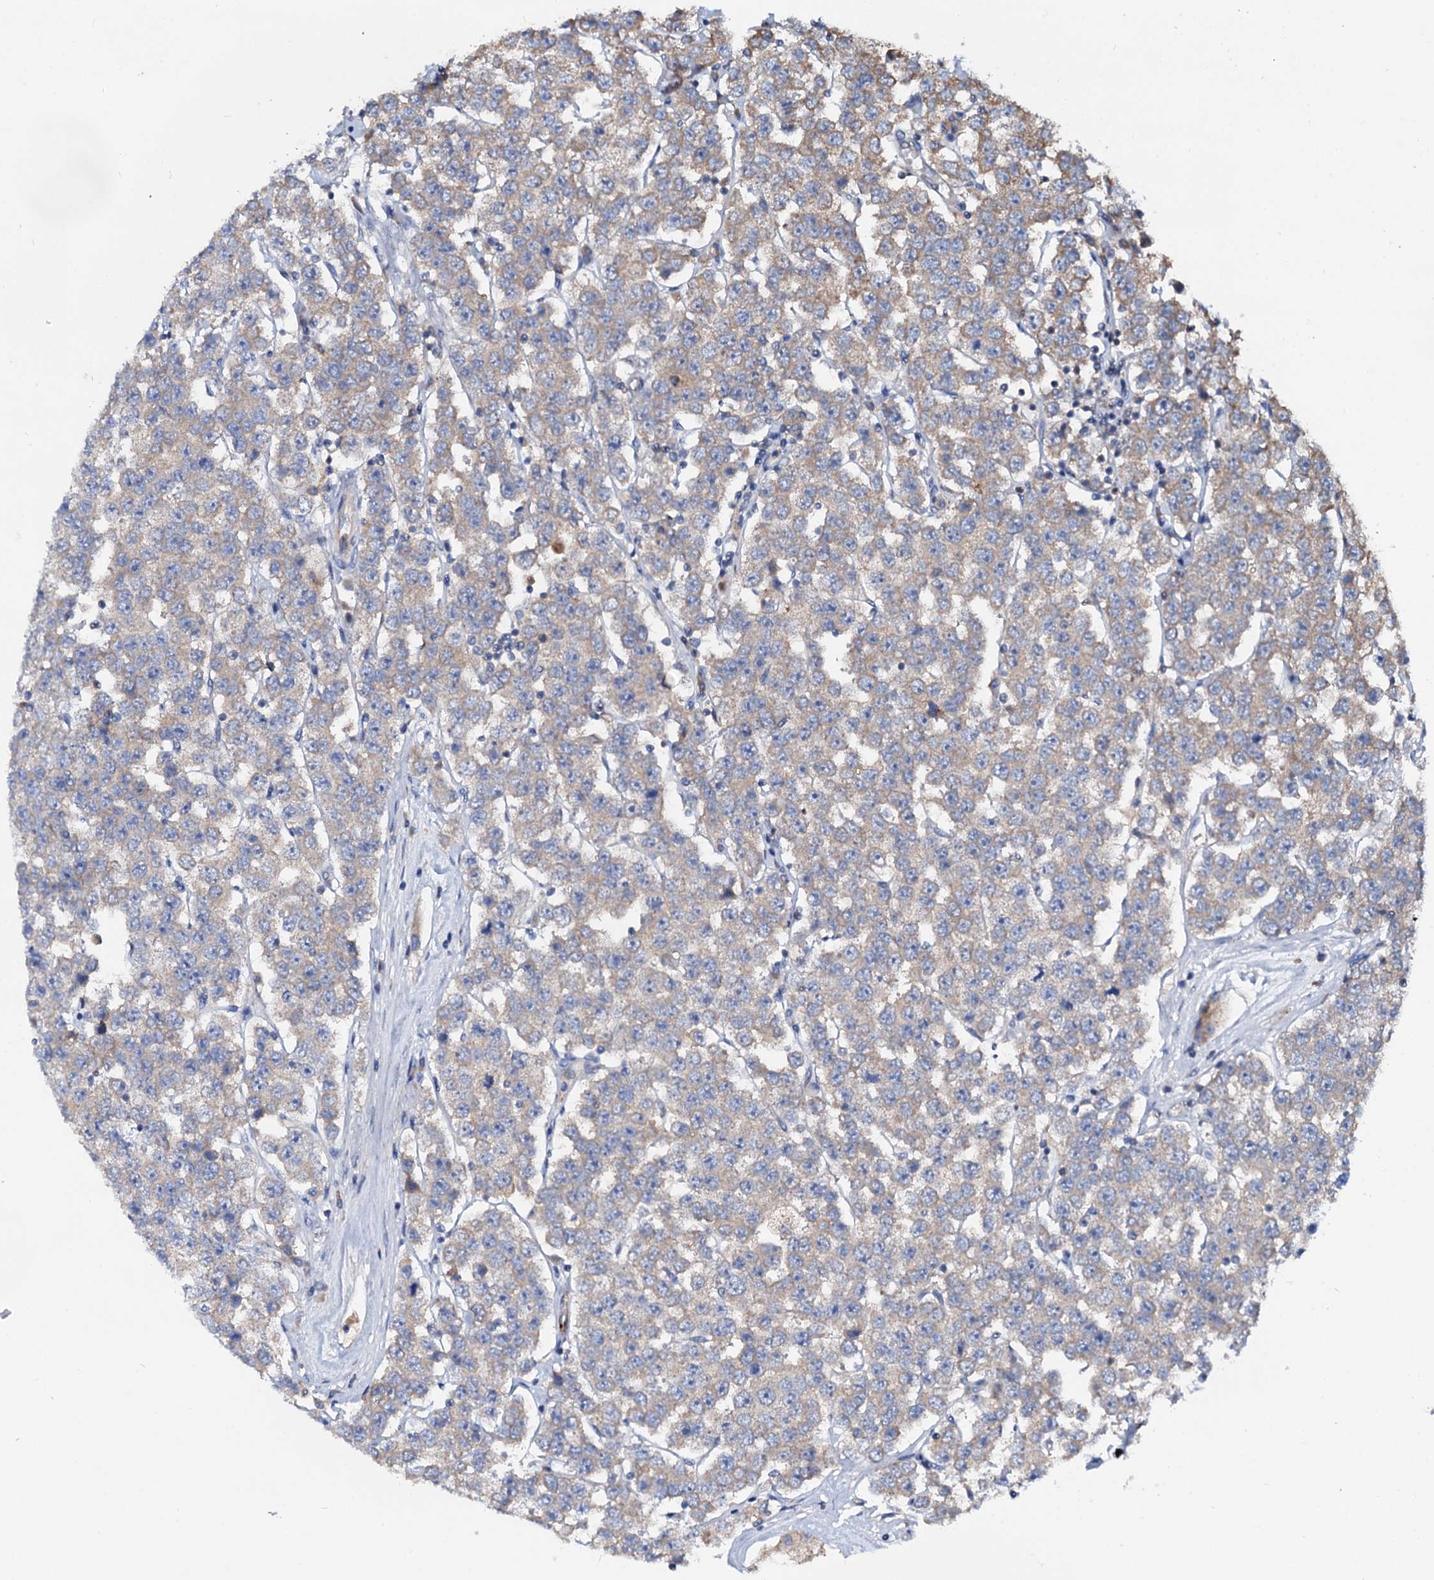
{"staining": {"intensity": "weak", "quantity": ">75%", "location": "cytoplasmic/membranous"}, "tissue": "testis cancer", "cell_type": "Tumor cells", "image_type": "cancer", "snomed": [{"axis": "morphology", "description": "Seminoma, NOS"}, {"axis": "topography", "description": "Testis"}], "caption": "The image shows a brown stain indicating the presence of a protein in the cytoplasmic/membranous of tumor cells in testis cancer. The protein is shown in brown color, while the nuclei are stained blue.", "gene": "CEP192", "patient": {"sex": "male", "age": 28}}